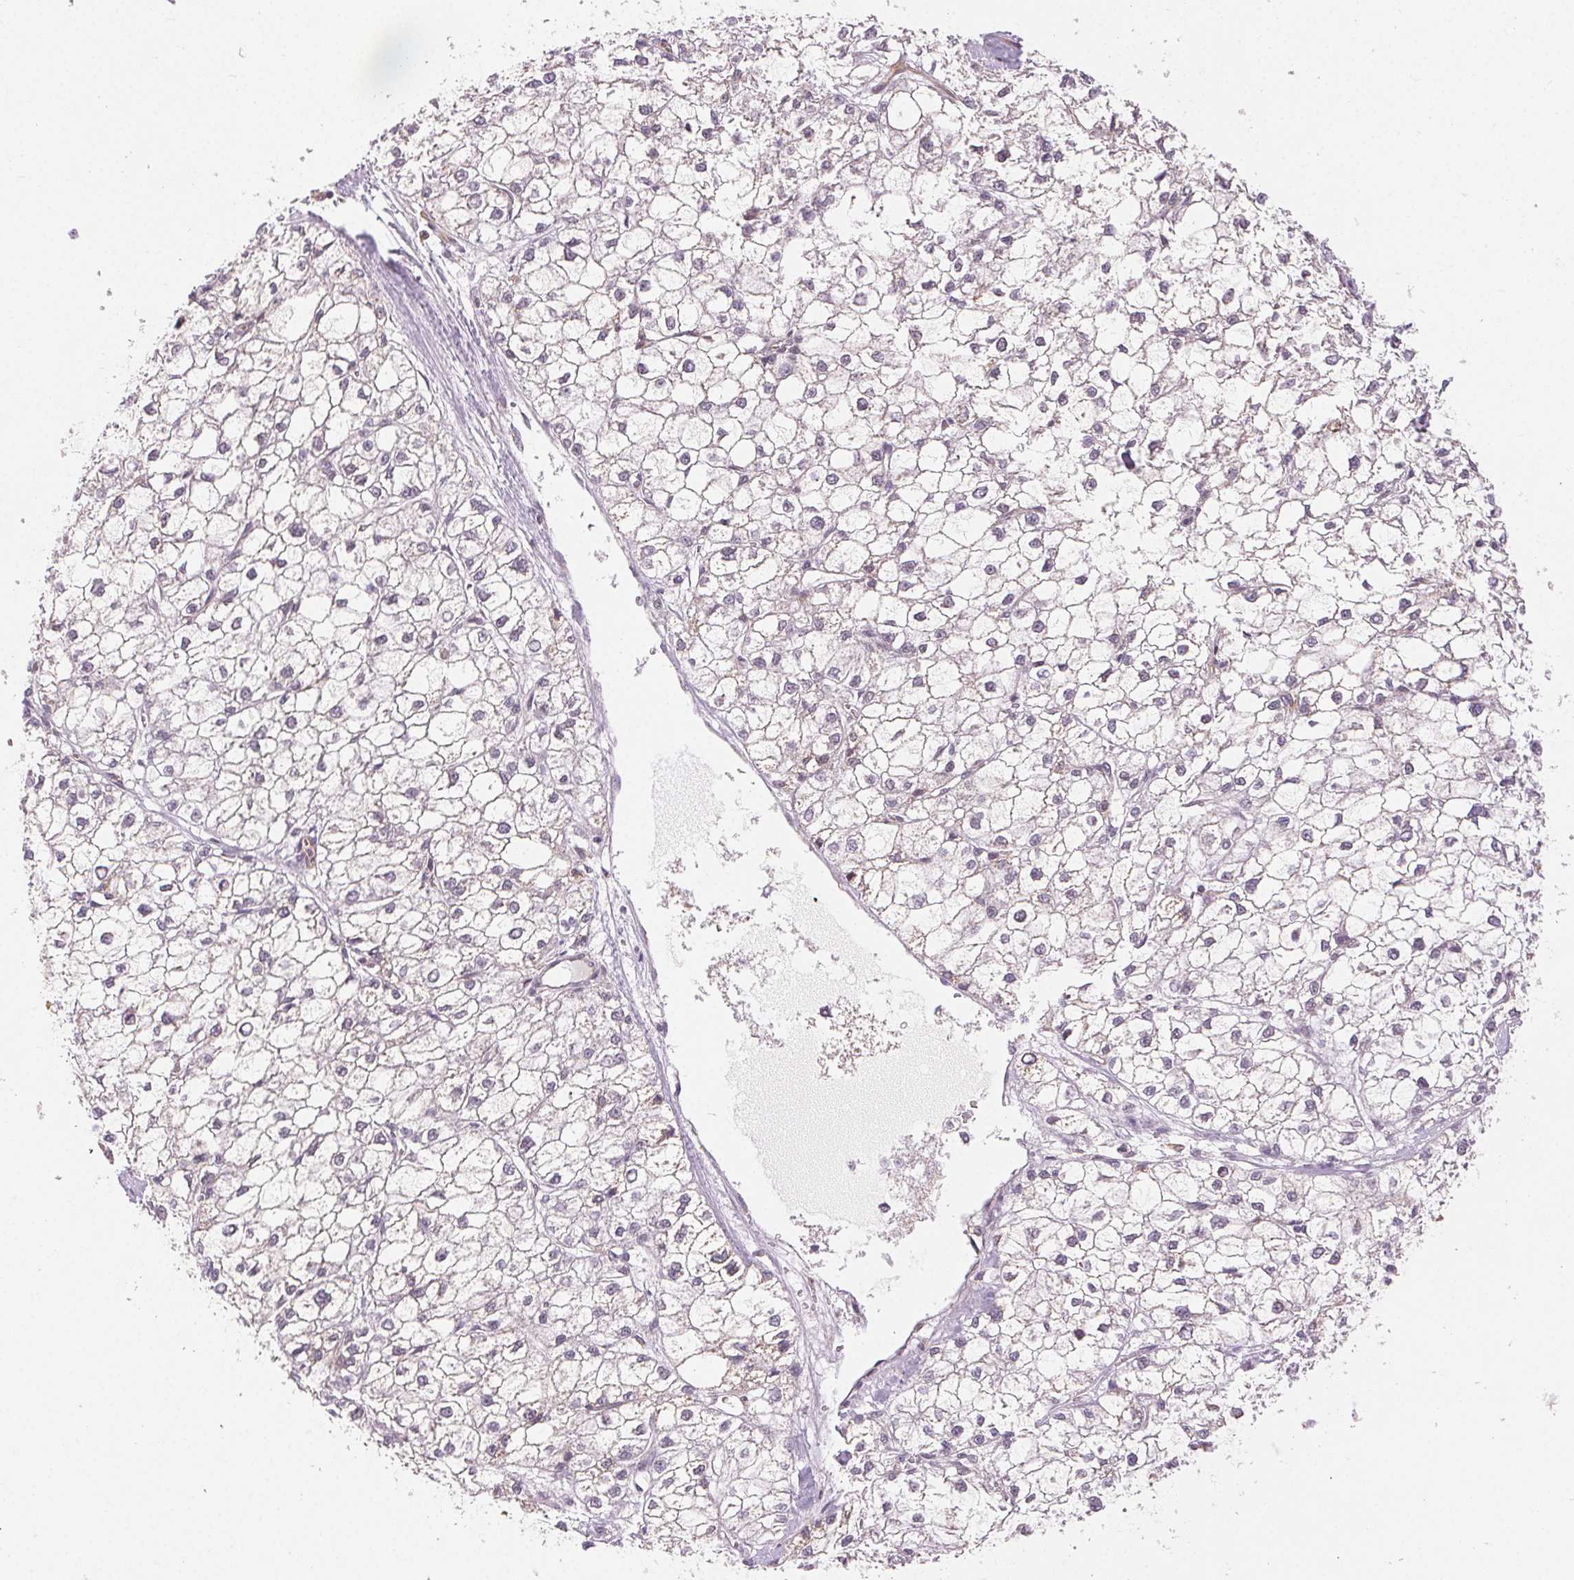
{"staining": {"intensity": "negative", "quantity": "none", "location": "none"}, "tissue": "liver cancer", "cell_type": "Tumor cells", "image_type": "cancer", "snomed": [{"axis": "morphology", "description": "Carcinoma, Hepatocellular, NOS"}, {"axis": "topography", "description": "Liver"}], "caption": "An immunohistochemistry micrograph of liver cancer (hepatocellular carcinoma) is shown. There is no staining in tumor cells of liver cancer (hepatocellular carcinoma).", "gene": "PIWIL4", "patient": {"sex": "female", "age": 43}}